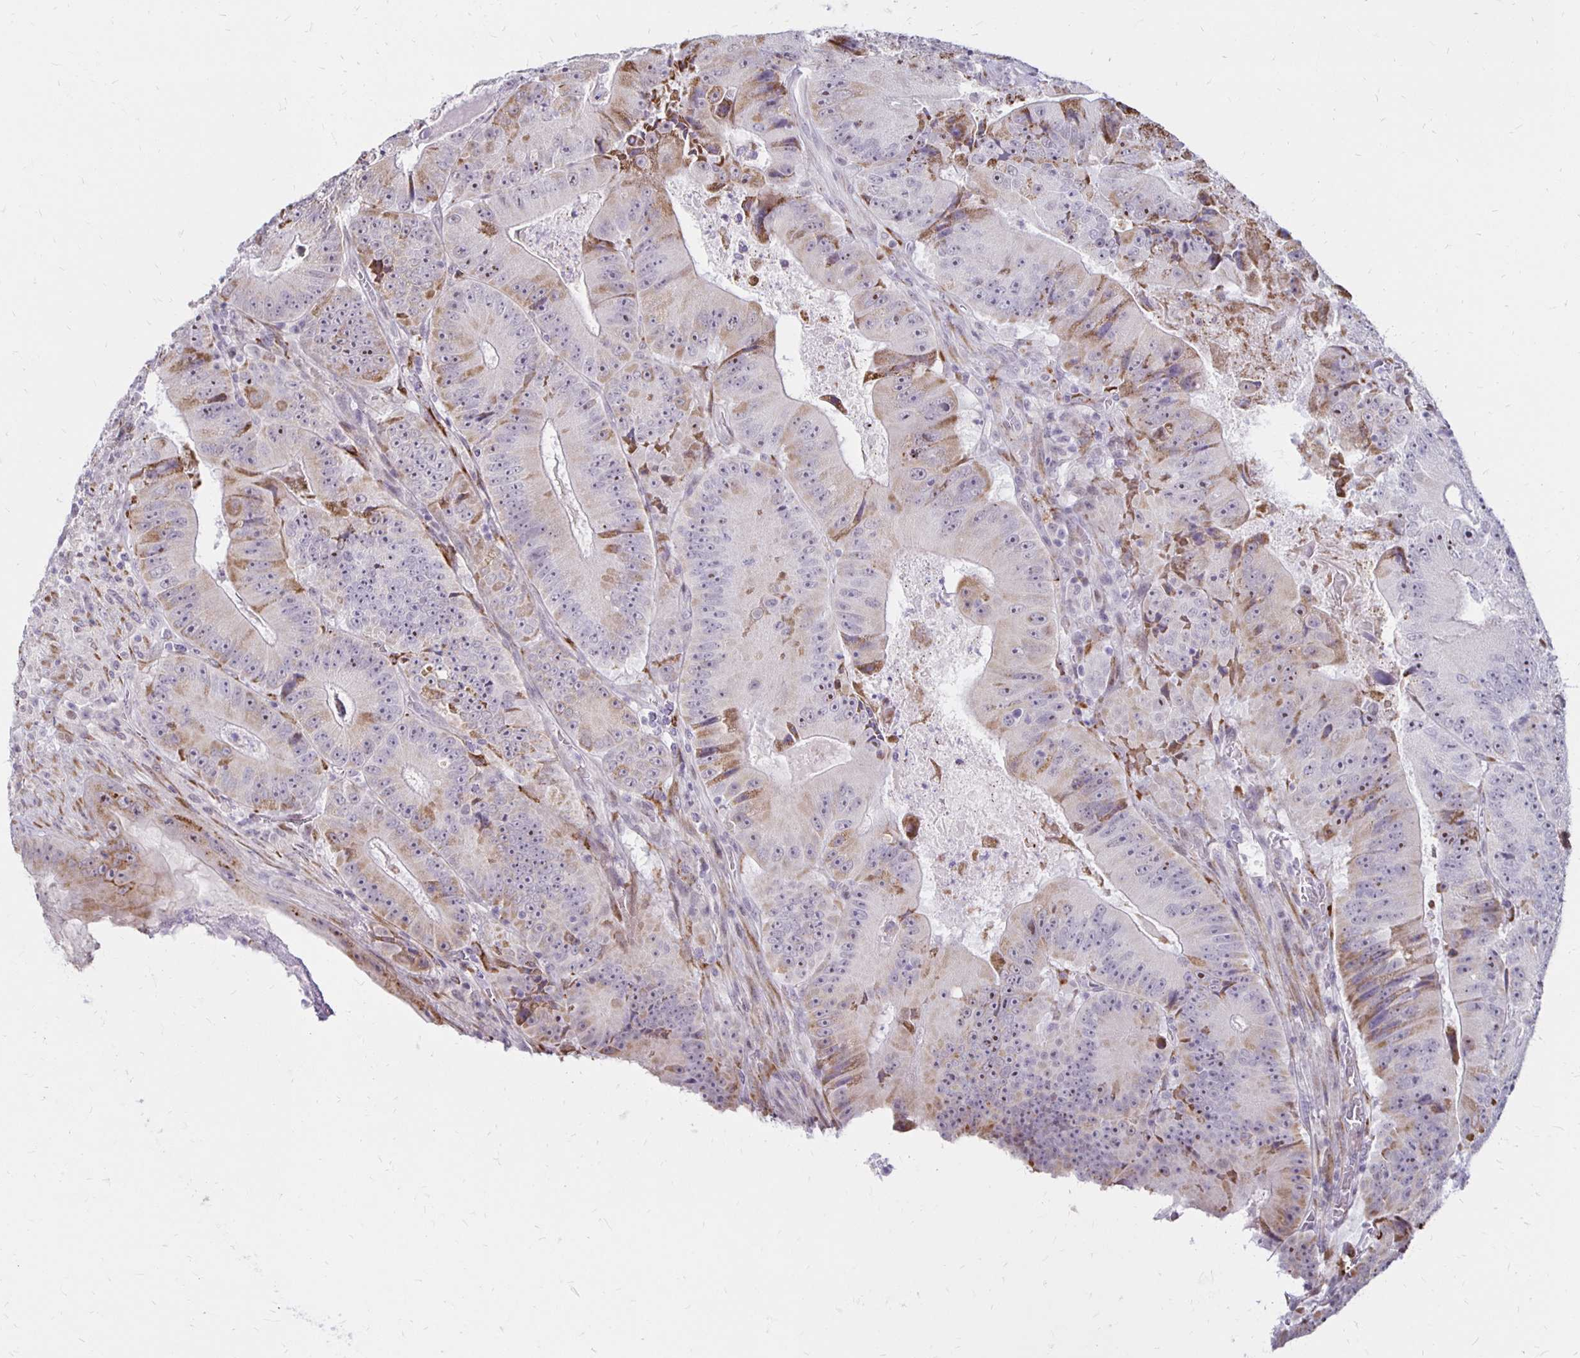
{"staining": {"intensity": "moderate", "quantity": "25%-75%", "location": "cytoplasmic/membranous,nuclear"}, "tissue": "colorectal cancer", "cell_type": "Tumor cells", "image_type": "cancer", "snomed": [{"axis": "morphology", "description": "Adenocarcinoma, NOS"}, {"axis": "topography", "description": "Colon"}], "caption": "There is medium levels of moderate cytoplasmic/membranous and nuclear positivity in tumor cells of colorectal adenocarcinoma, as demonstrated by immunohistochemical staining (brown color).", "gene": "DAGLA", "patient": {"sex": "female", "age": 86}}